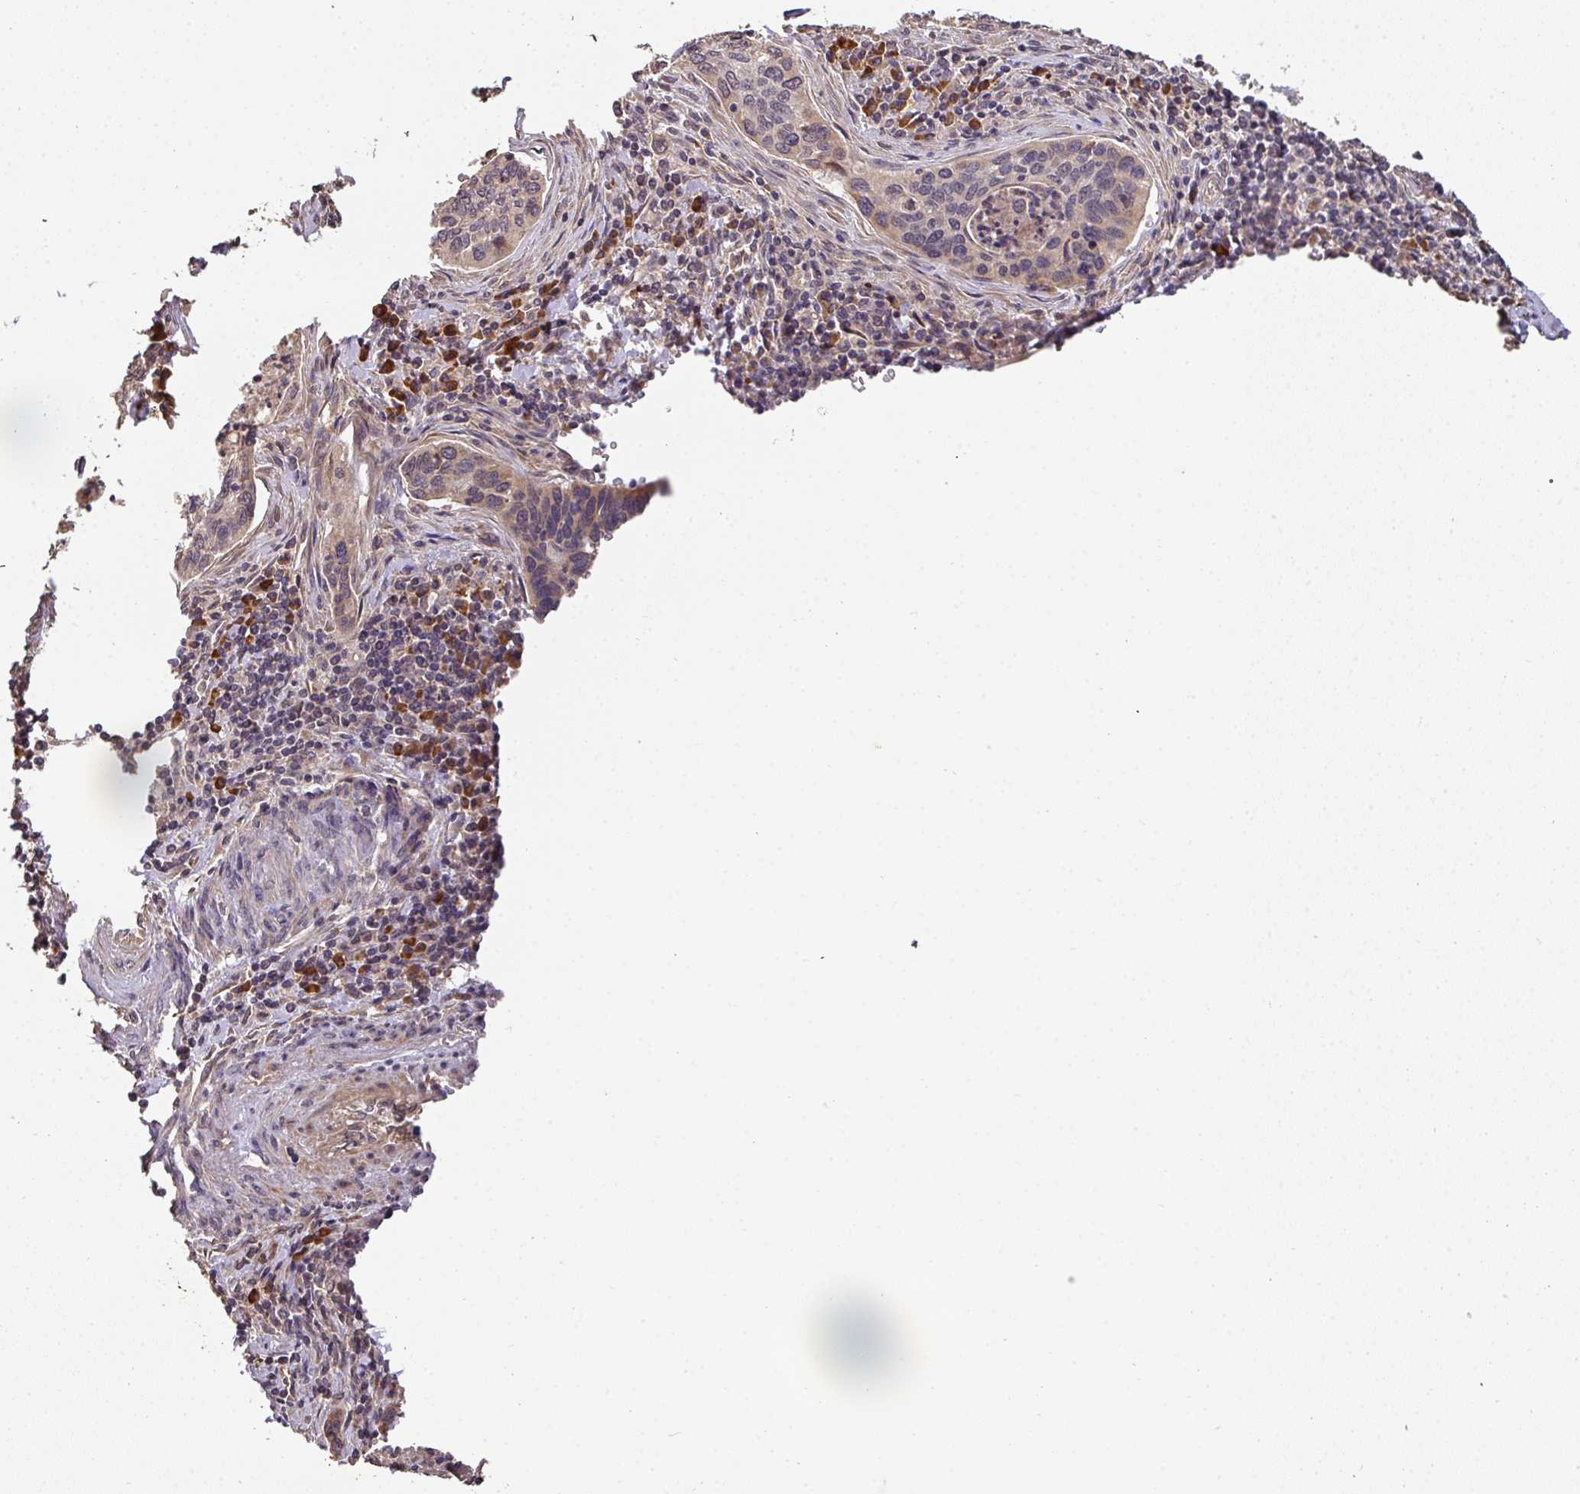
{"staining": {"intensity": "weak", "quantity": "25%-75%", "location": "cytoplasmic/membranous"}, "tissue": "cervical cancer", "cell_type": "Tumor cells", "image_type": "cancer", "snomed": [{"axis": "morphology", "description": "Squamous cell carcinoma, NOS"}, {"axis": "topography", "description": "Cervix"}], "caption": "Immunohistochemical staining of cervical cancer demonstrates low levels of weak cytoplasmic/membranous protein positivity in about 25%-75% of tumor cells. Using DAB (3,3'-diaminobenzidine) (brown) and hematoxylin (blue) stains, captured at high magnification using brightfield microscopy.", "gene": "ACVR2B", "patient": {"sex": "female", "age": 53}}